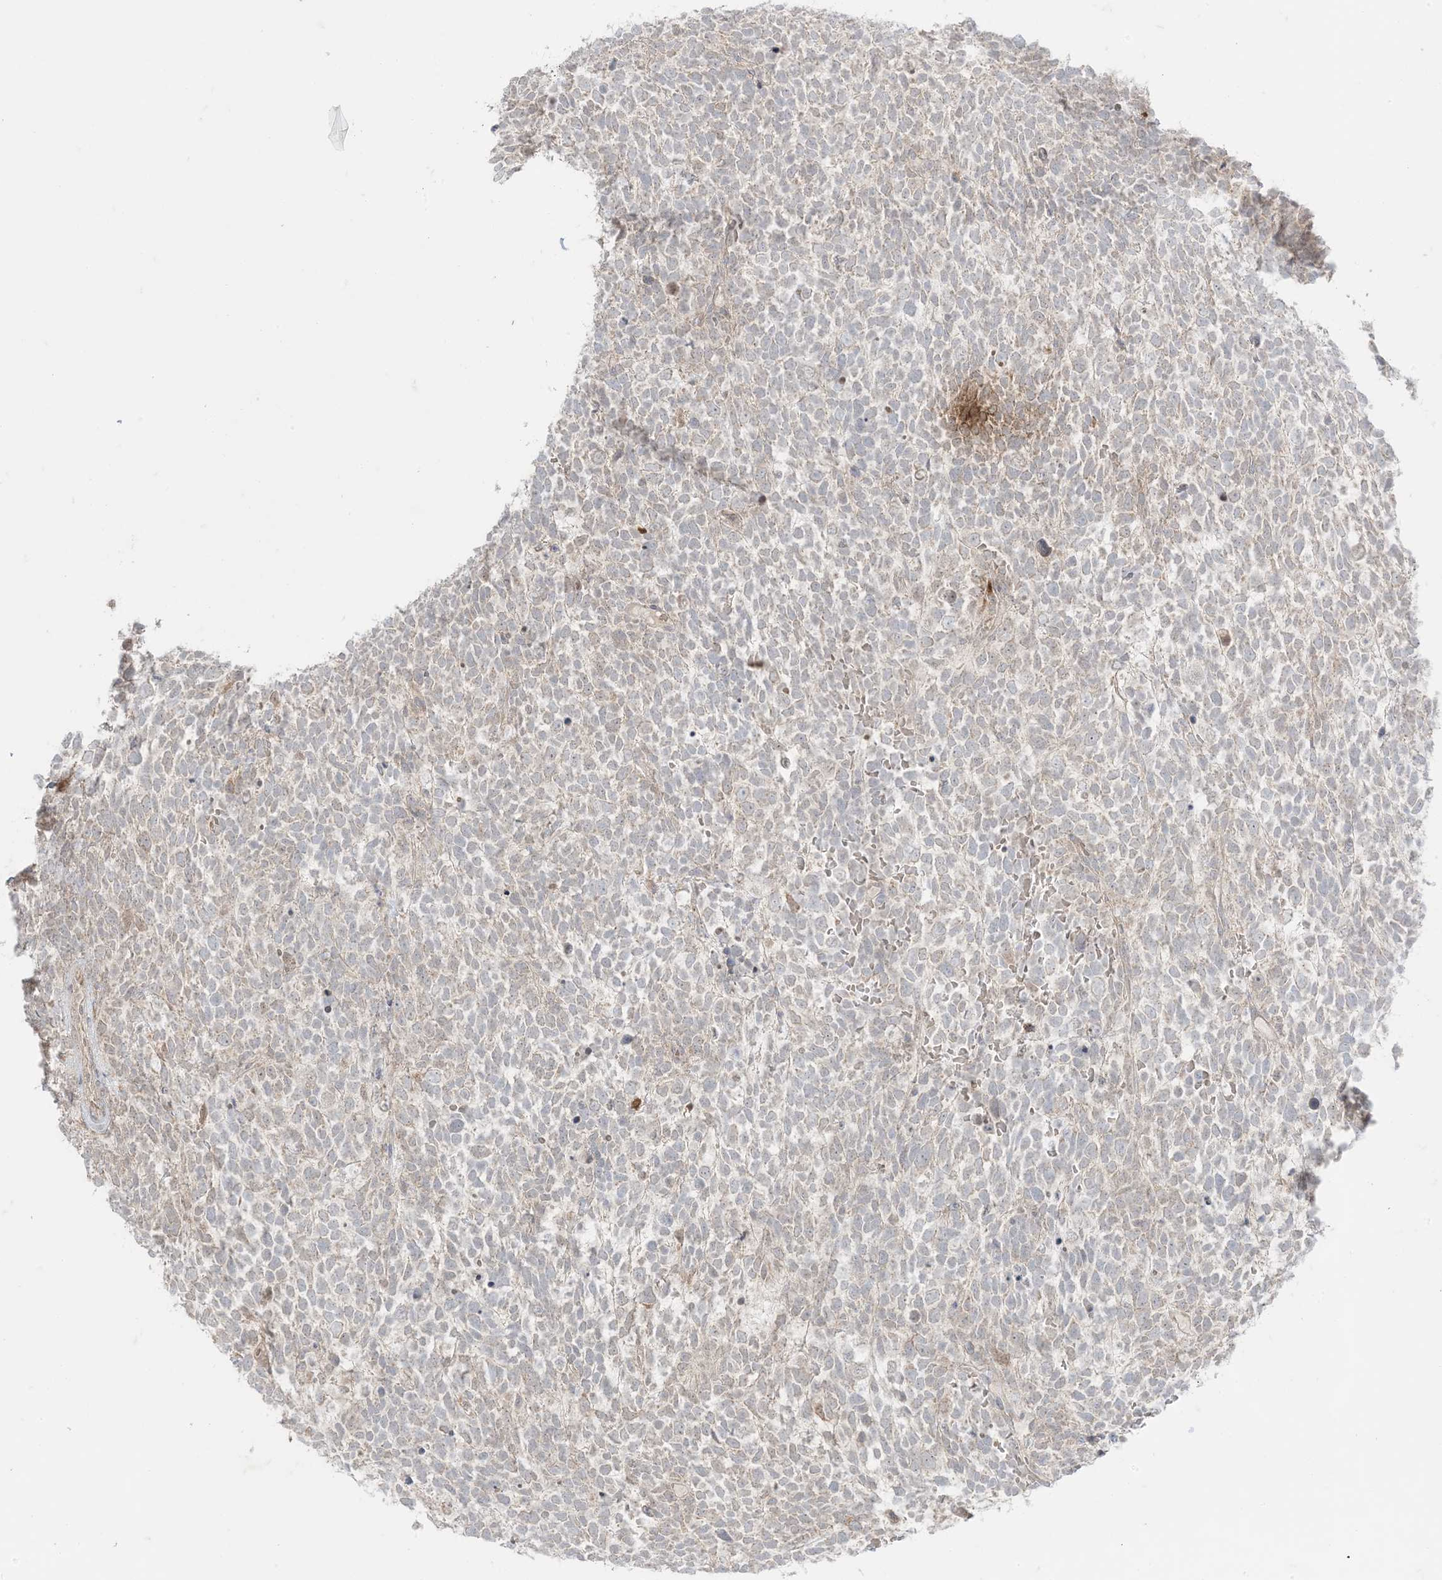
{"staining": {"intensity": "negative", "quantity": "none", "location": "none"}, "tissue": "urothelial cancer", "cell_type": "Tumor cells", "image_type": "cancer", "snomed": [{"axis": "morphology", "description": "Urothelial carcinoma, High grade"}, {"axis": "topography", "description": "Urinary bladder"}], "caption": "Tumor cells show no significant staining in urothelial cancer.", "gene": "ODC1", "patient": {"sex": "female", "age": 82}}